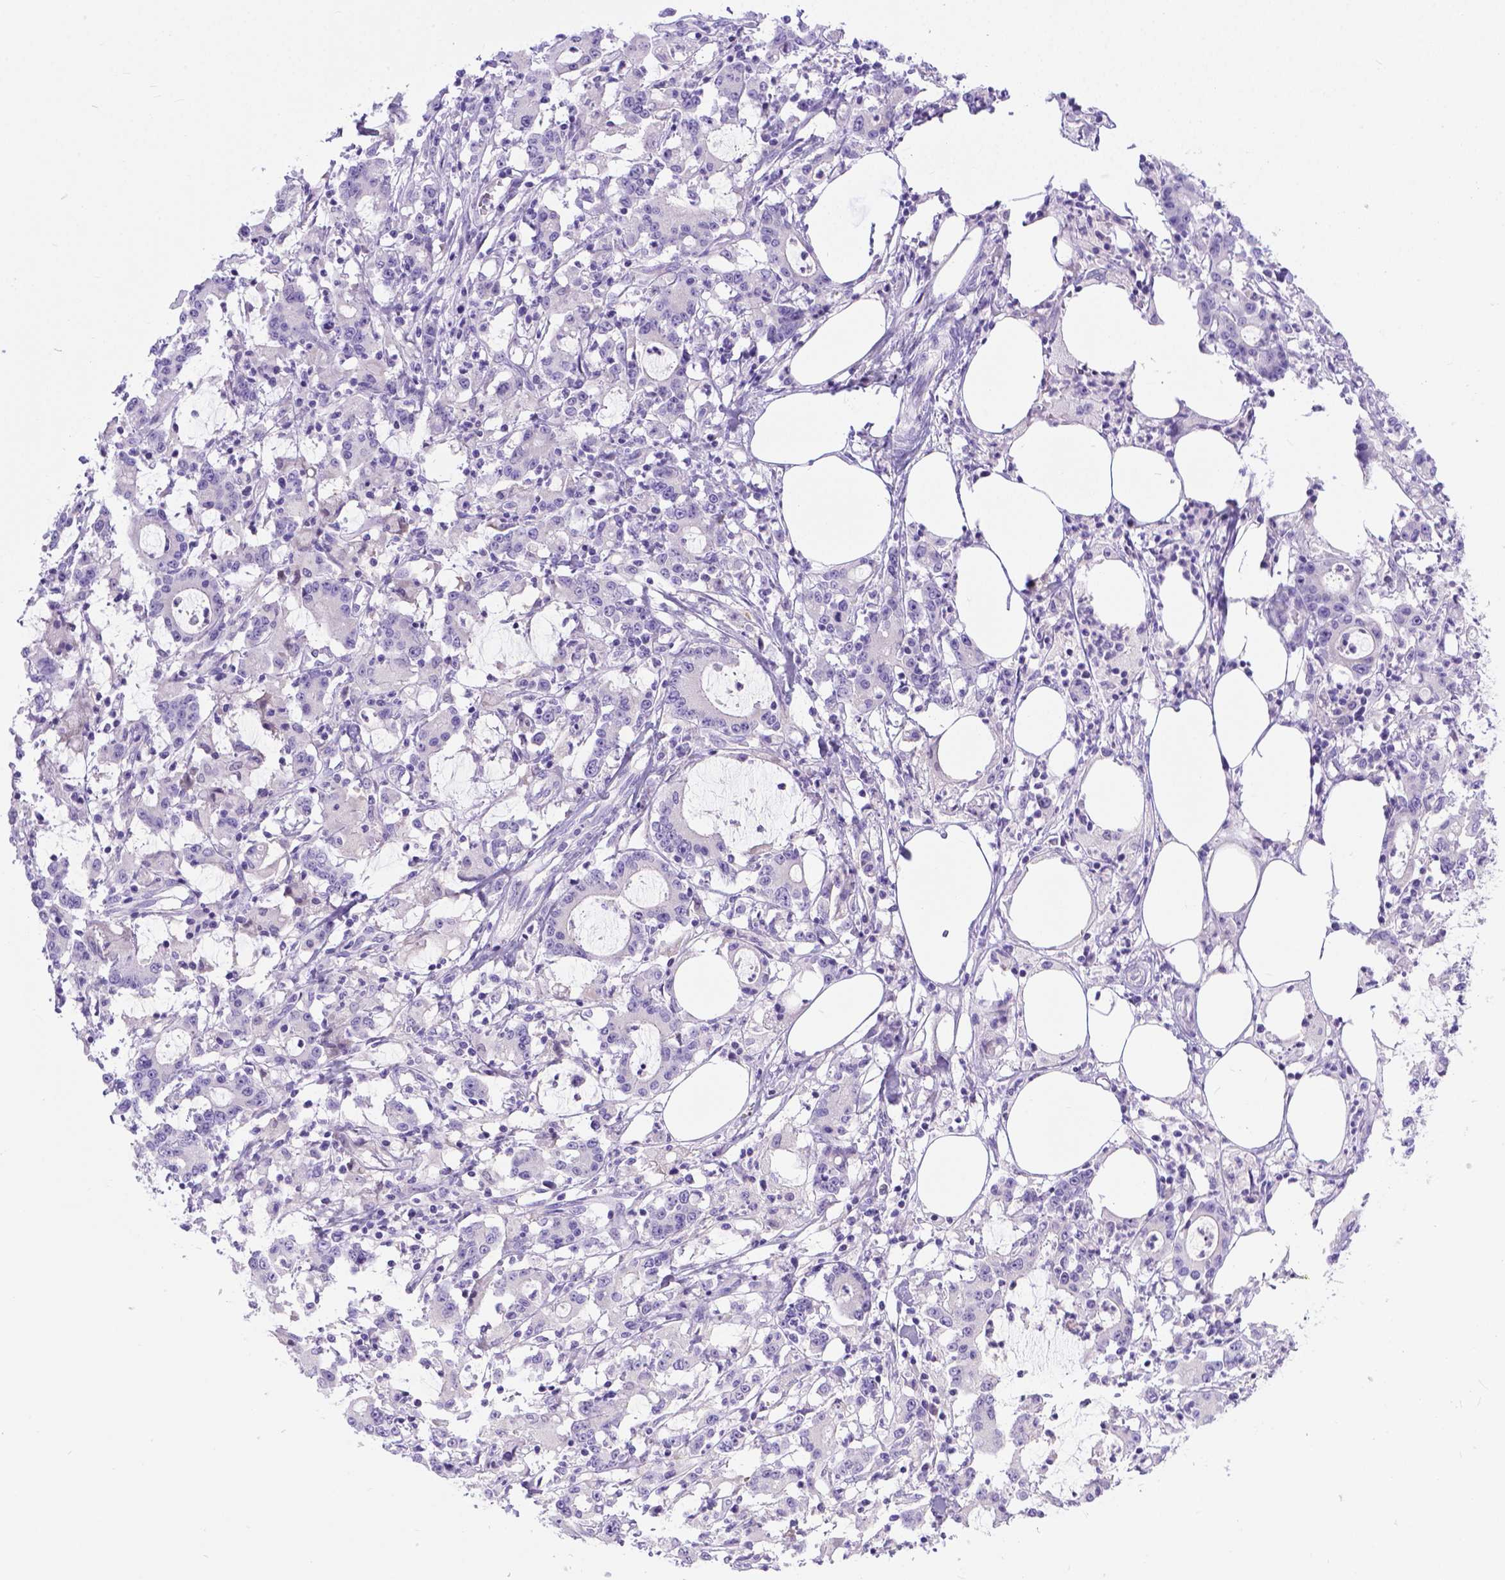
{"staining": {"intensity": "negative", "quantity": "none", "location": "none"}, "tissue": "stomach cancer", "cell_type": "Tumor cells", "image_type": "cancer", "snomed": [{"axis": "morphology", "description": "Adenocarcinoma, NOS"}, {"axis": "topography", "description": "Stomach, upper"}], "caption": "Immunohistochemistry (IHC) histopathology image of human adenocarcinoma (stomach) stained for a protein (brown), which demonstrates no staining in tumor cells.", "gene": "TTLL6", "patient": {"sex": "male", "age": 68}}